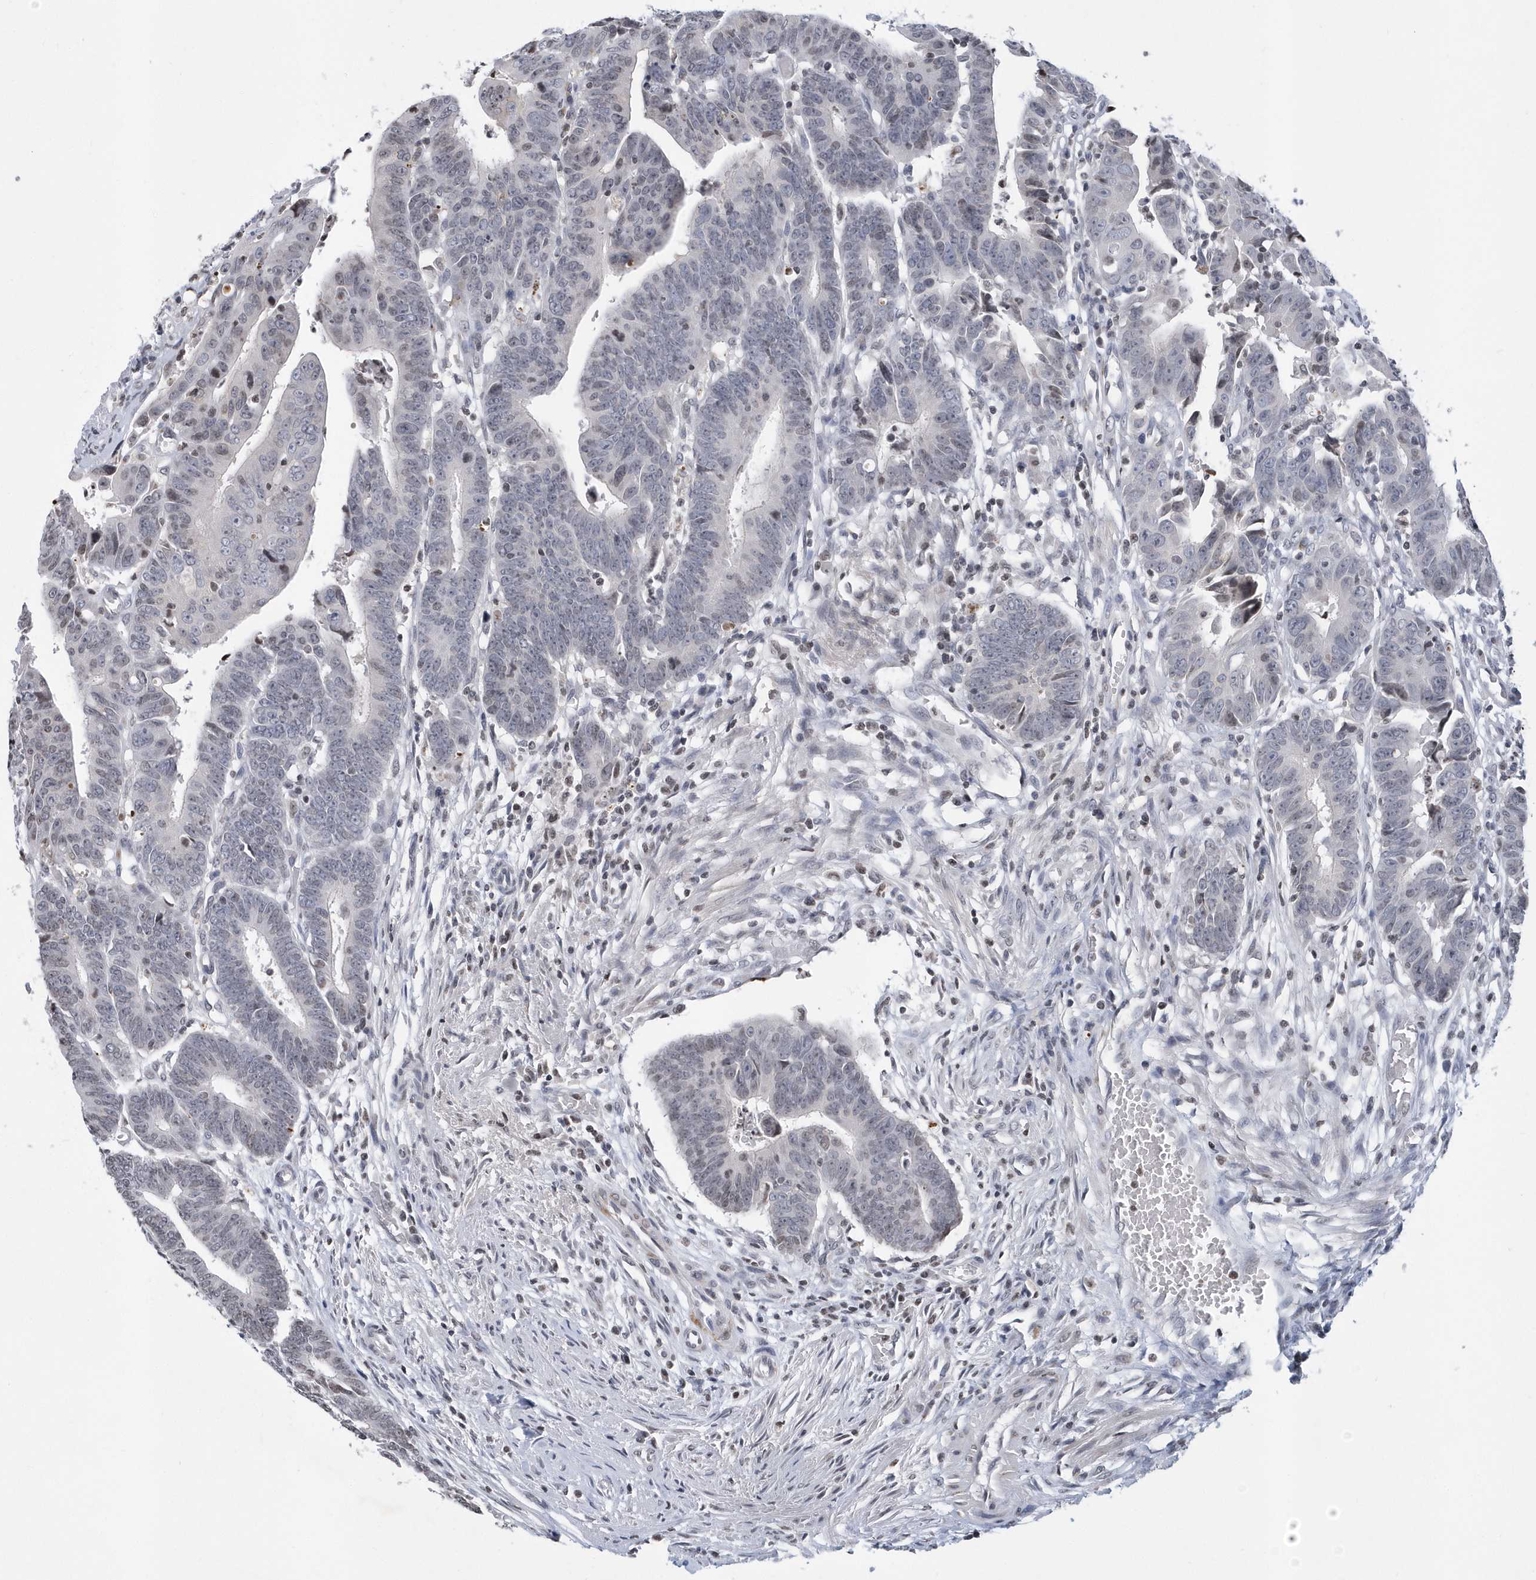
{"staining": {"intensity": "negative", "quantity": "none", "location": "none"}, "tissue": "colorectal cancer", "cell_type": "Tumor cells", "image_type": "cancer", "snomed": [{"axis": "morphology", "description": "Adenocarcinoma, NOS"}, {"axis": "topography", "description": "Rectum"}], "caption": "Colorectal adenocarcinoma was stained to show a protein in brown. There is no significant positivity in tumor cells. (DAB (3,3'-diaminobenzidine) immunohistochemistry with hematoxylin counter stain).", "gene": "VWA5B2", "patient": {"sex": "female", "age": 65}}